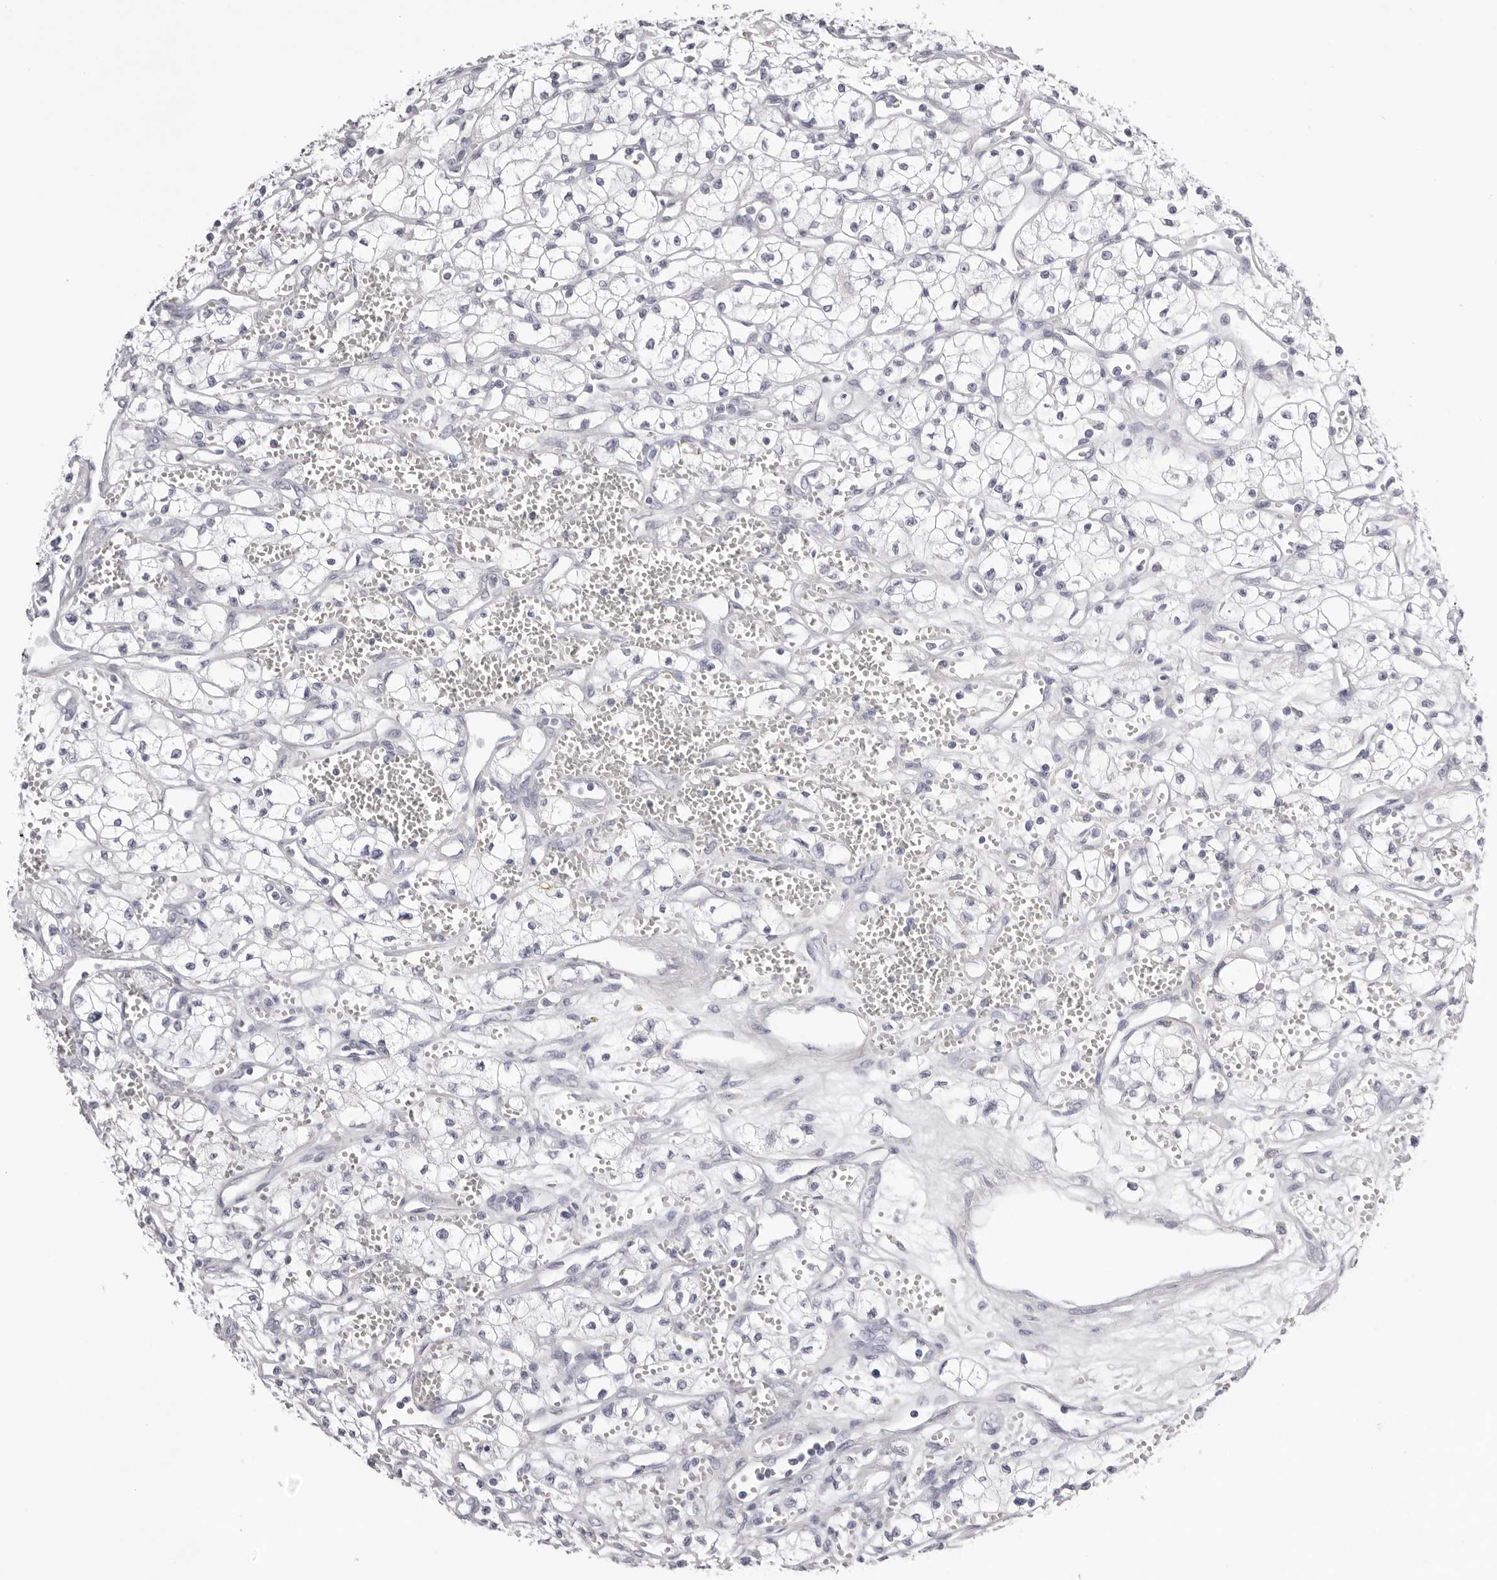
{"staining": {"intensity": "negative", "quantity": "none", "location": "none"}, "tissue": "renal cancer", "cell_type": "Tumor cells", "image_type": "cancer", "snomed": [{"axis": "morphology", "description": "Adenocarcinoma, NOS"}, {"axis": "topography", "description": "Kidney"}], "caption": "Immunohistochemistry (IHC) of adenocarcinoma (renal) exhibits no positivity in tumor cells.", "gene": "TMOD4", "patient": {"sex": "male", "age": 59}}